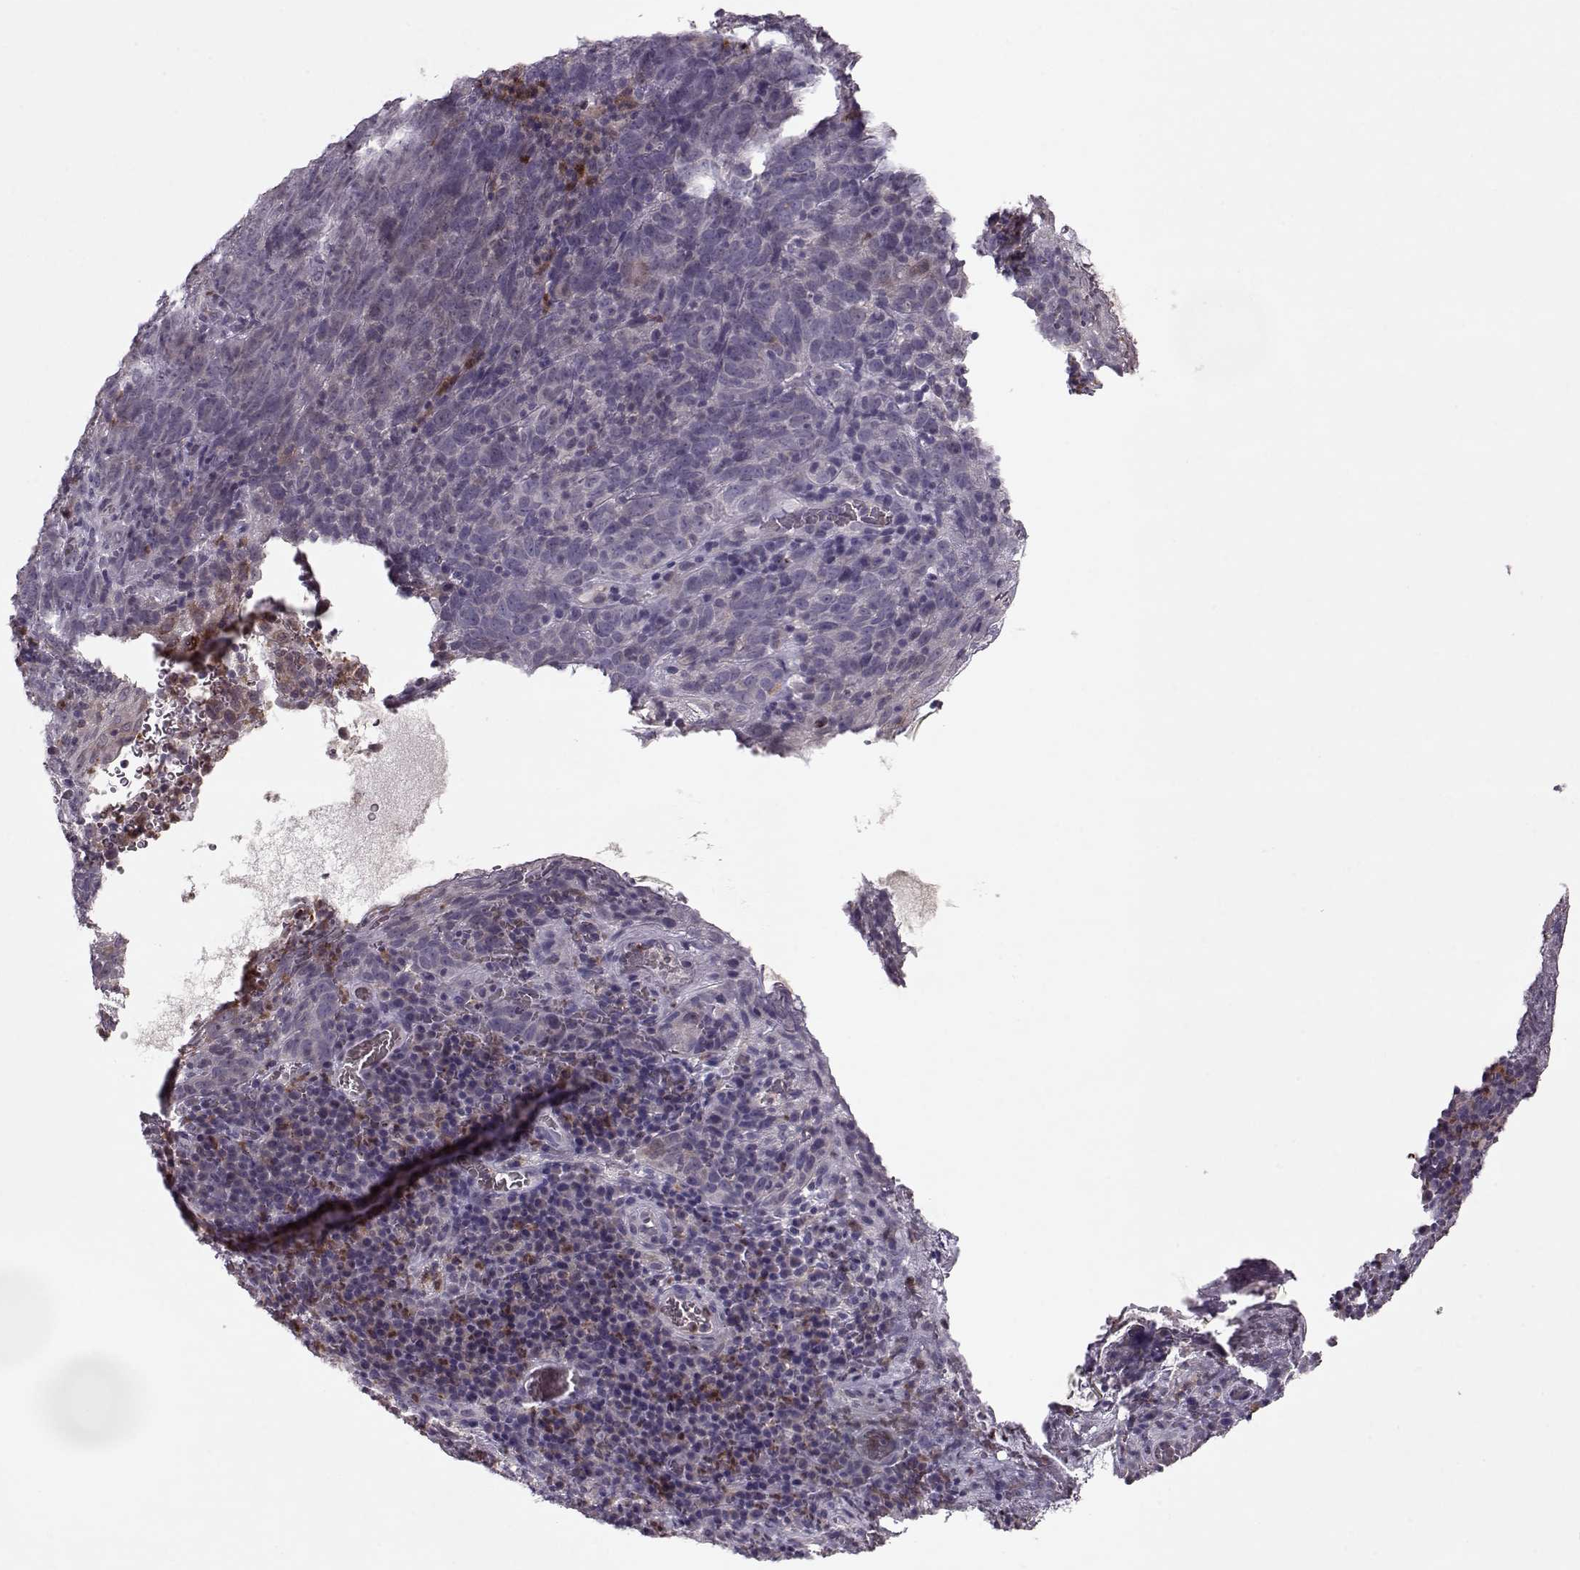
{"staining": {"intensity": "negative", "quantity": "none", "location": "none"}, "tissue": "skin cancer", "cell_type": "Tumor cells", "image_type": "cancer", "snomed": [{"axis": "morphology", "description": "Squamous cell carcinoma, NOS"}, {"axis": "topography", "description": "Skin"}, {"axis": "topography", "description": "Anal"}], "caption": "Immunohistochemistry of skin cancer shows no staining in tumor cells.", "gene": "ACOT11", "patient": {"sex": "female", "age": 51}}